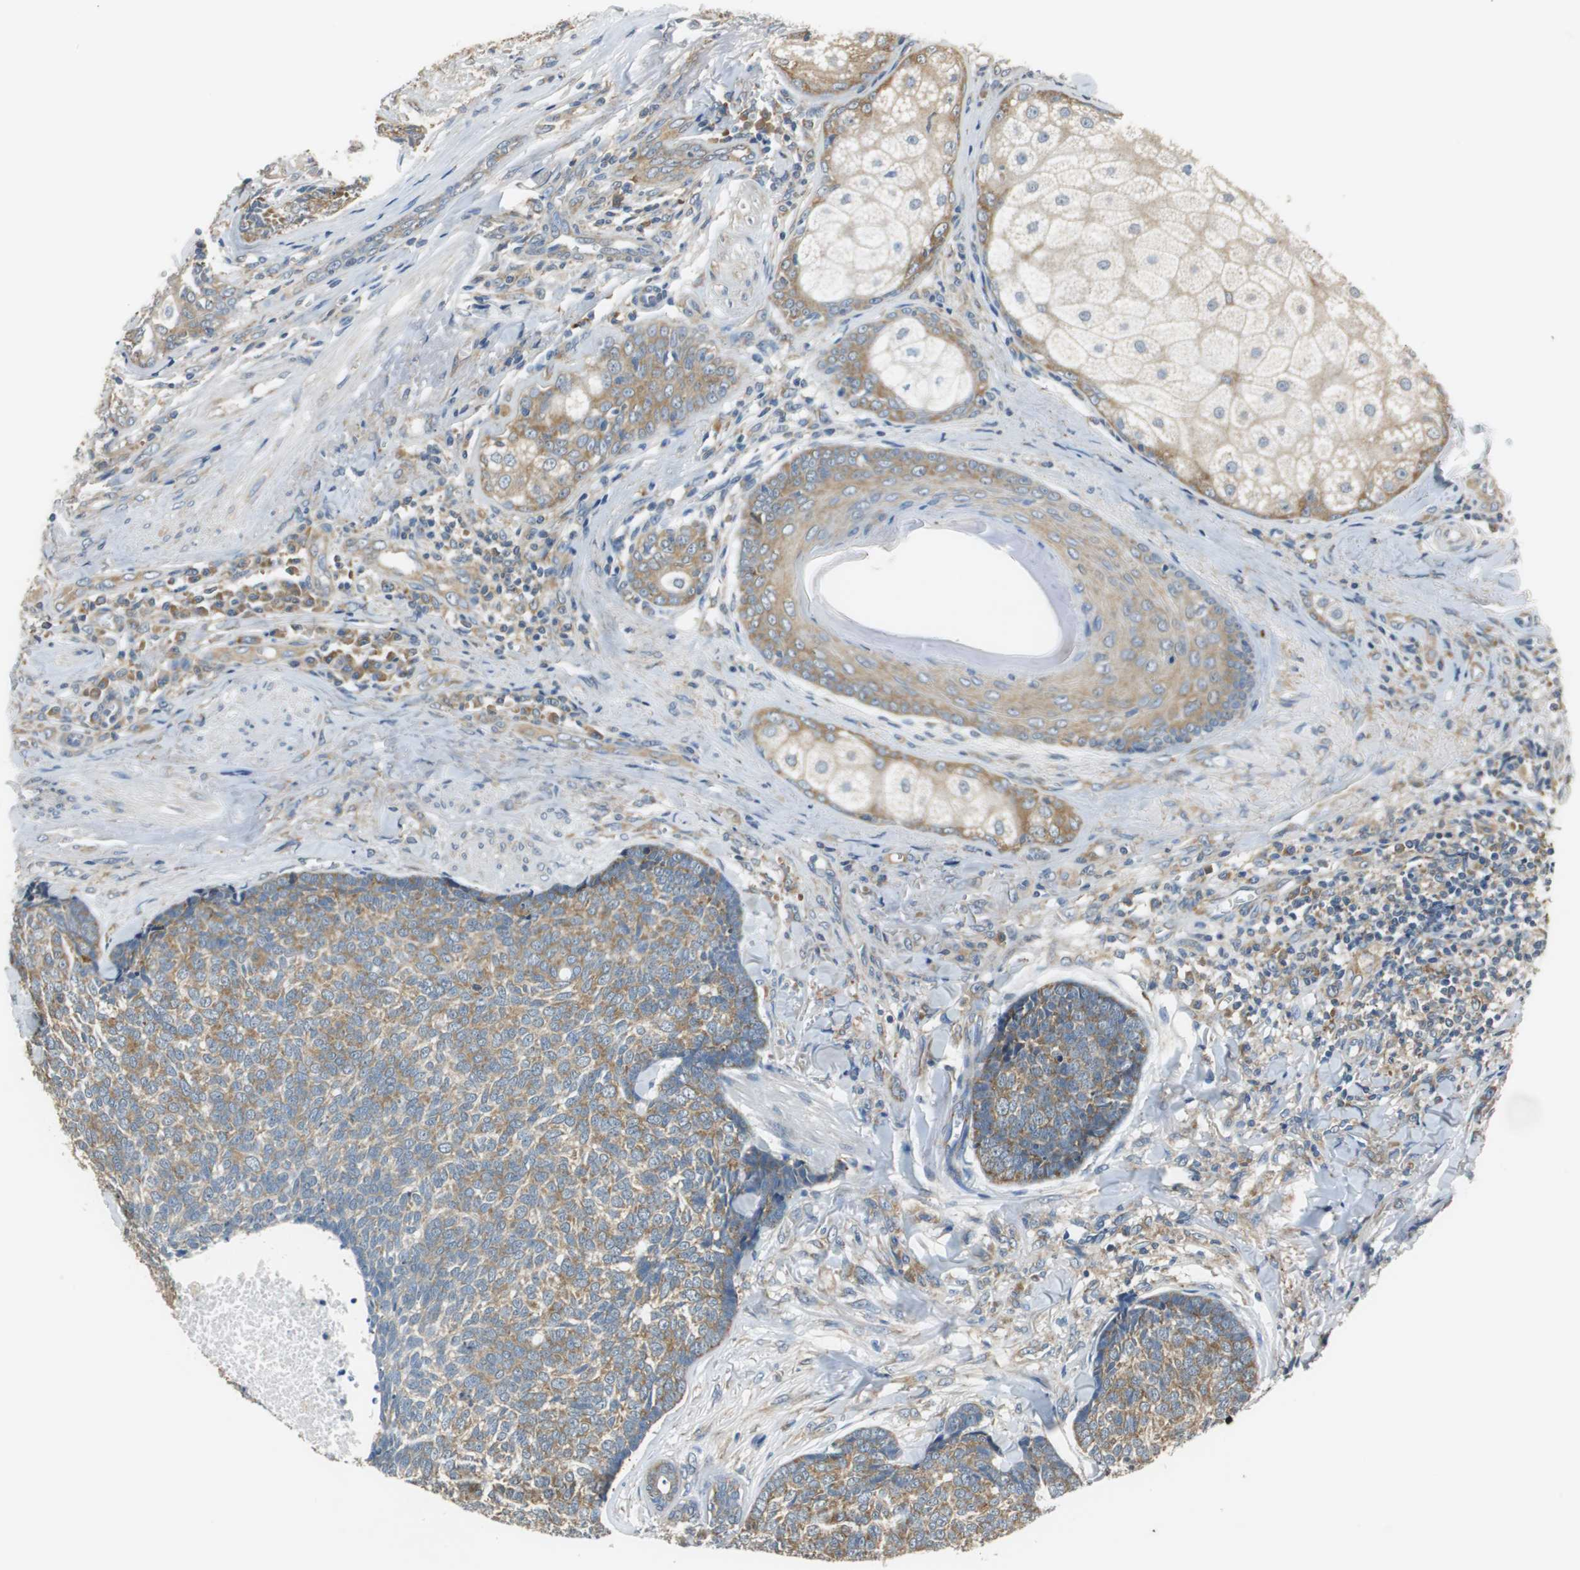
{"staining": {"intensity": "moderate", "quantity": ">75%", "location": "cytoplasmic/membranous"}, "tissue": "skin cancer", "cell_type": "Tumor cells", "image_type": "cancer", "snomed": [{"axis": "morphology", "description": "Basal cell carcinoma"}, {"axis": "topography", "description": "Skin"}], "caption": "Immunohistochemistry (IHC) of human skin basal cell carcinoma reveals medium levels of moderate cytoplasmic/membranous positivity in approximately >75% of tumor cells.", "gene": "CNOT3", "patient": {"sex": "male", "age": 84}}